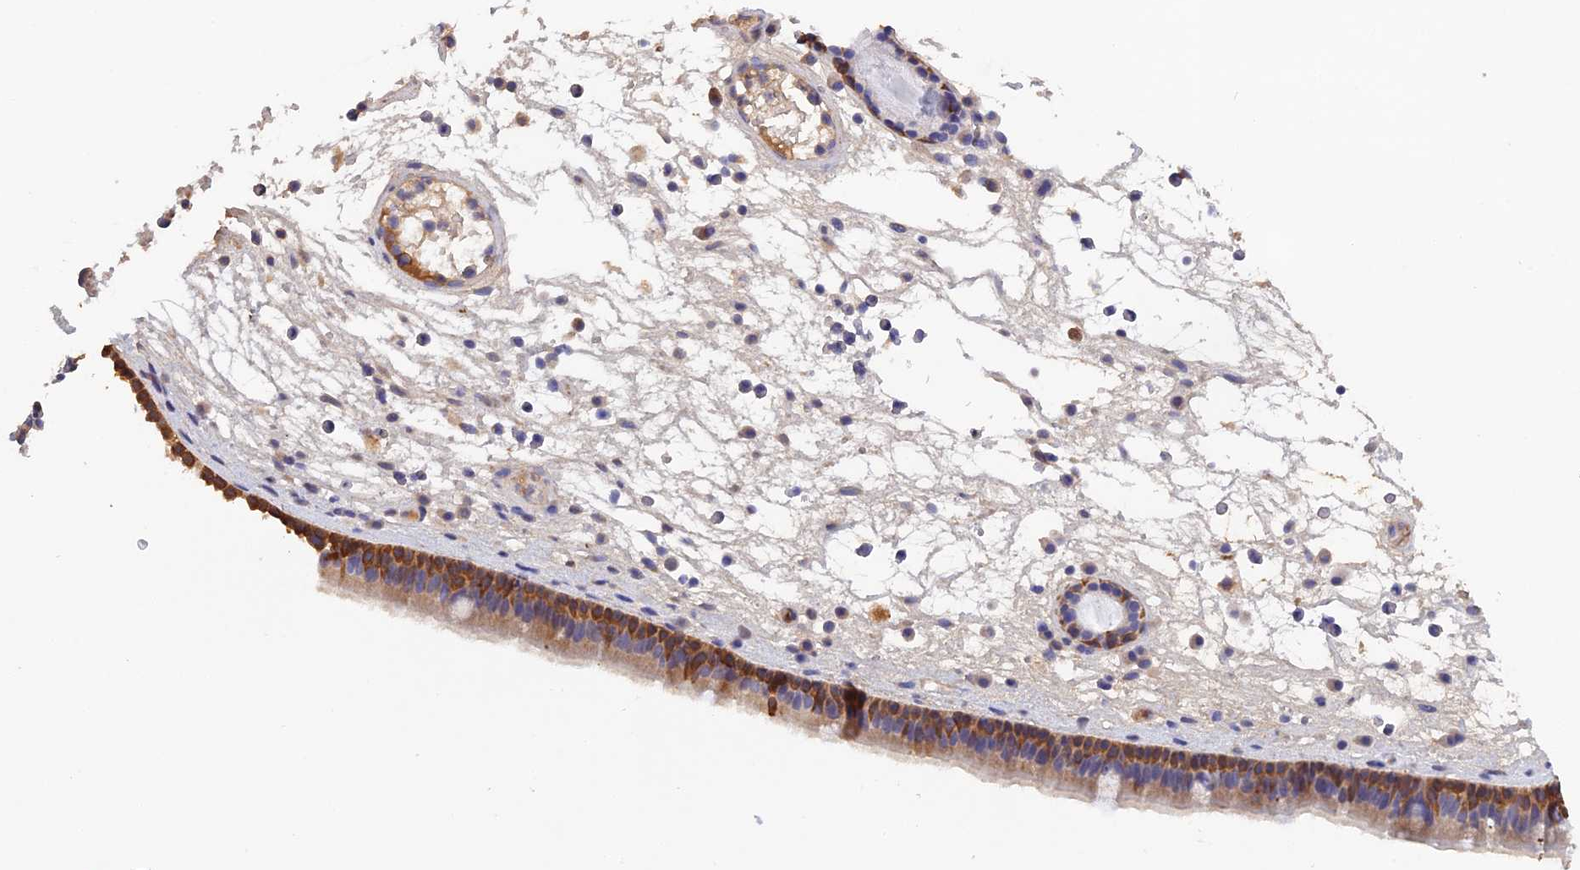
{"staining": {"intensity": "strong", "quantity": "25%-75%", "location": "cytoplasmic/membranous"}, "tissue": "nasopharynx", "cell_type": "Respiratory epithelial cells", "image_type": "normal", "snomed": [{"axis": "morphology", "description": "Normal tissue, NOS"}, {"axis": "morphology", "description": "Inflammation, NOS"}, {"axis": "morphology", "description": "Malignant melanoma, Metastatic site"}, {"axis": "topography", "description": "Nasopharynx"}], "caption": "Protein staining shows strong cytoplasmic/membranous staining in about 25%-75% of respiratory epithelial cells in benign nasopharynx.", "gene": "SLC39A13", "patient": {"sex": "male", "age": 70}}